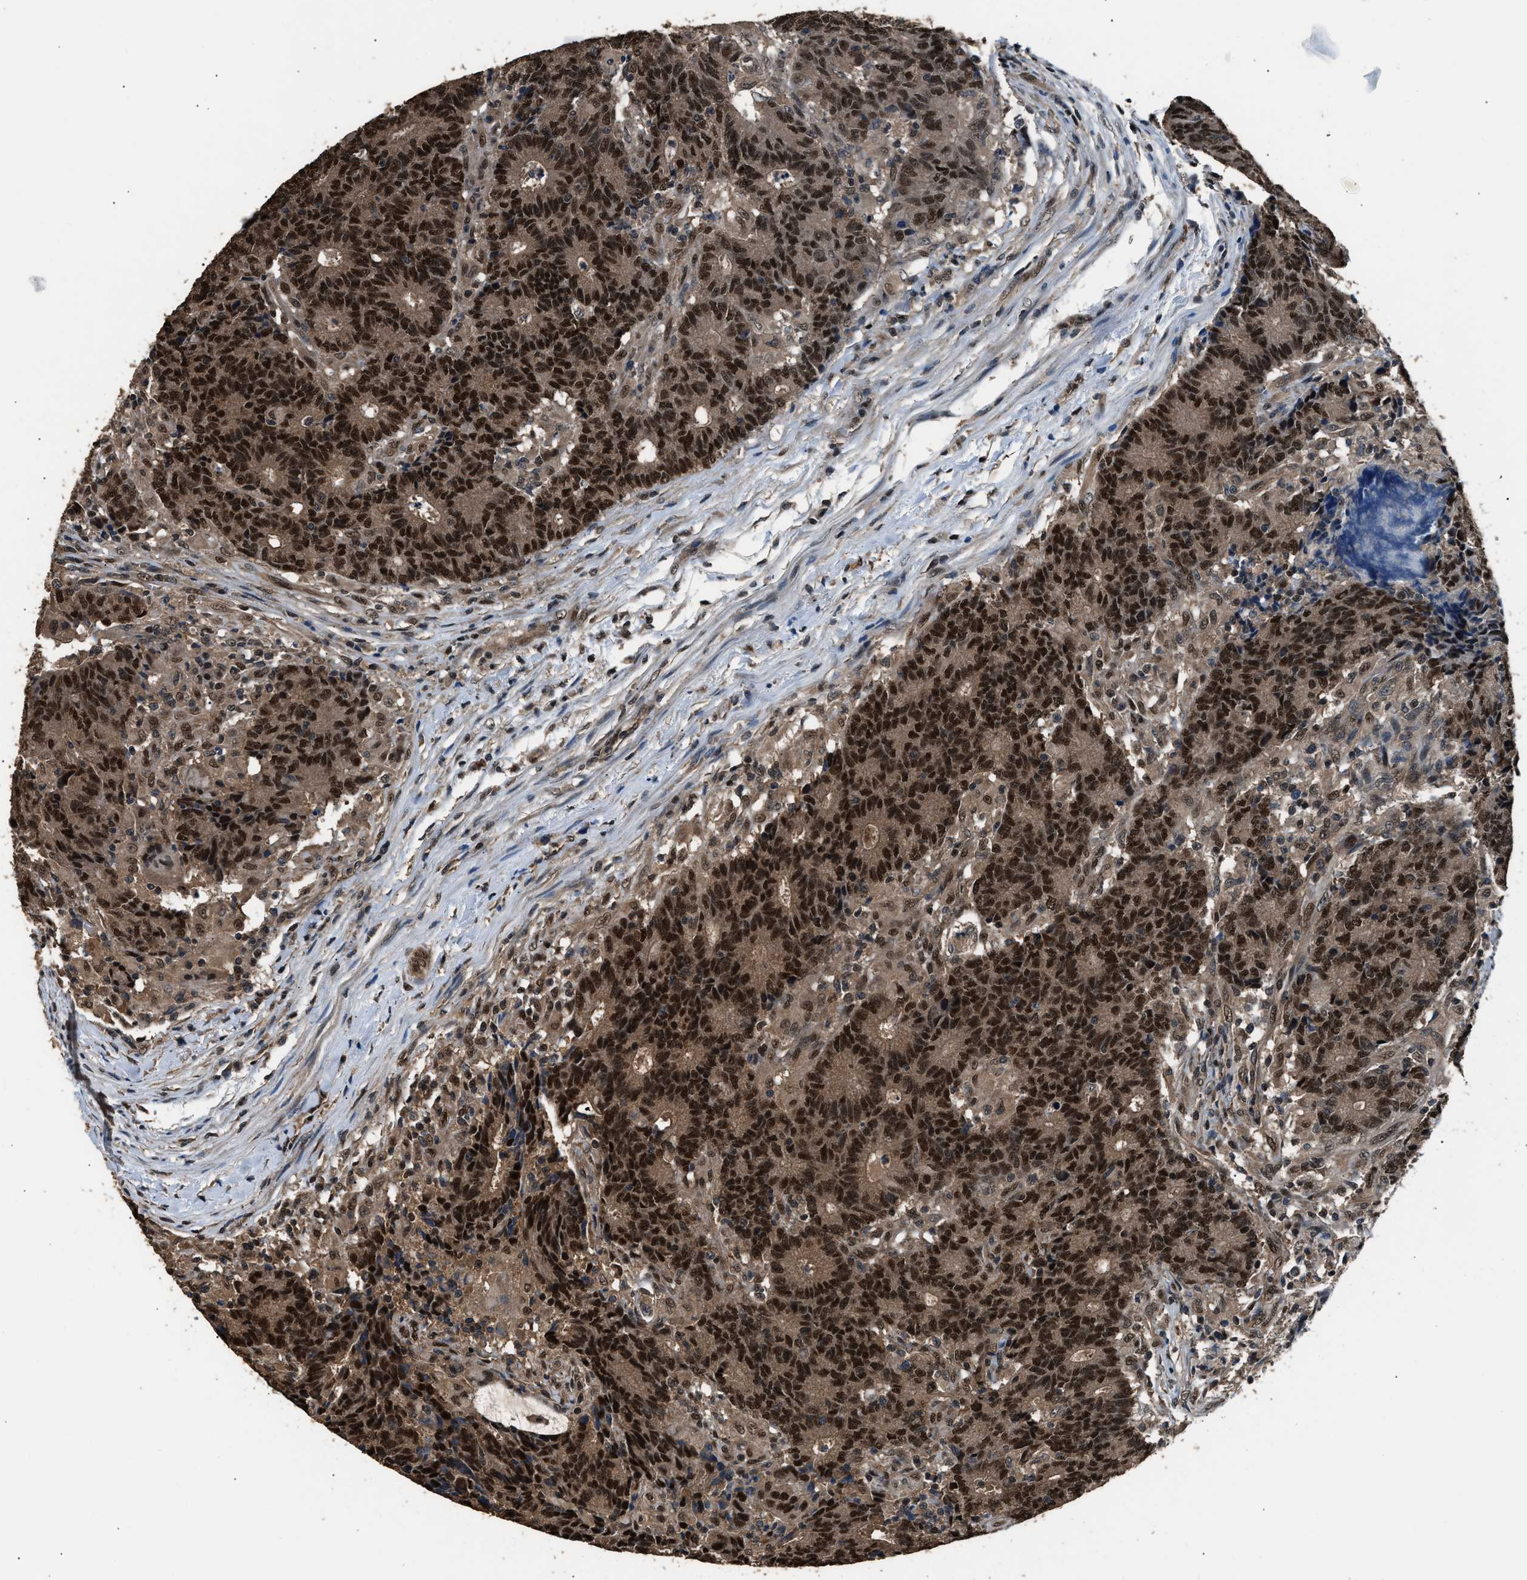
{"staining": {"intensity": "strong", "quantity": ">75%", "location": "cytoplasmic/membranous,nuclear"}, "tissue": "colorectal cancer", "cell_type": "Tumor cells", "image_type": "cancer", "snomed": [{"axis": "morphology", "description": "Normal tissue, NOS"}, {"axis": "morphology", "description": "Adenocarcinoma, NOS"}, {"axis": "topography", "description": "Colon"}], "caption": "Strong cytoplasmic/membranous and nuclear staining for a protein is appreciated in about >75% of tumor cells of adenocarcinoma (colorectal) using IHC.", "gene": "DFFA", "patient": {"sex": "female", "age": 75}}